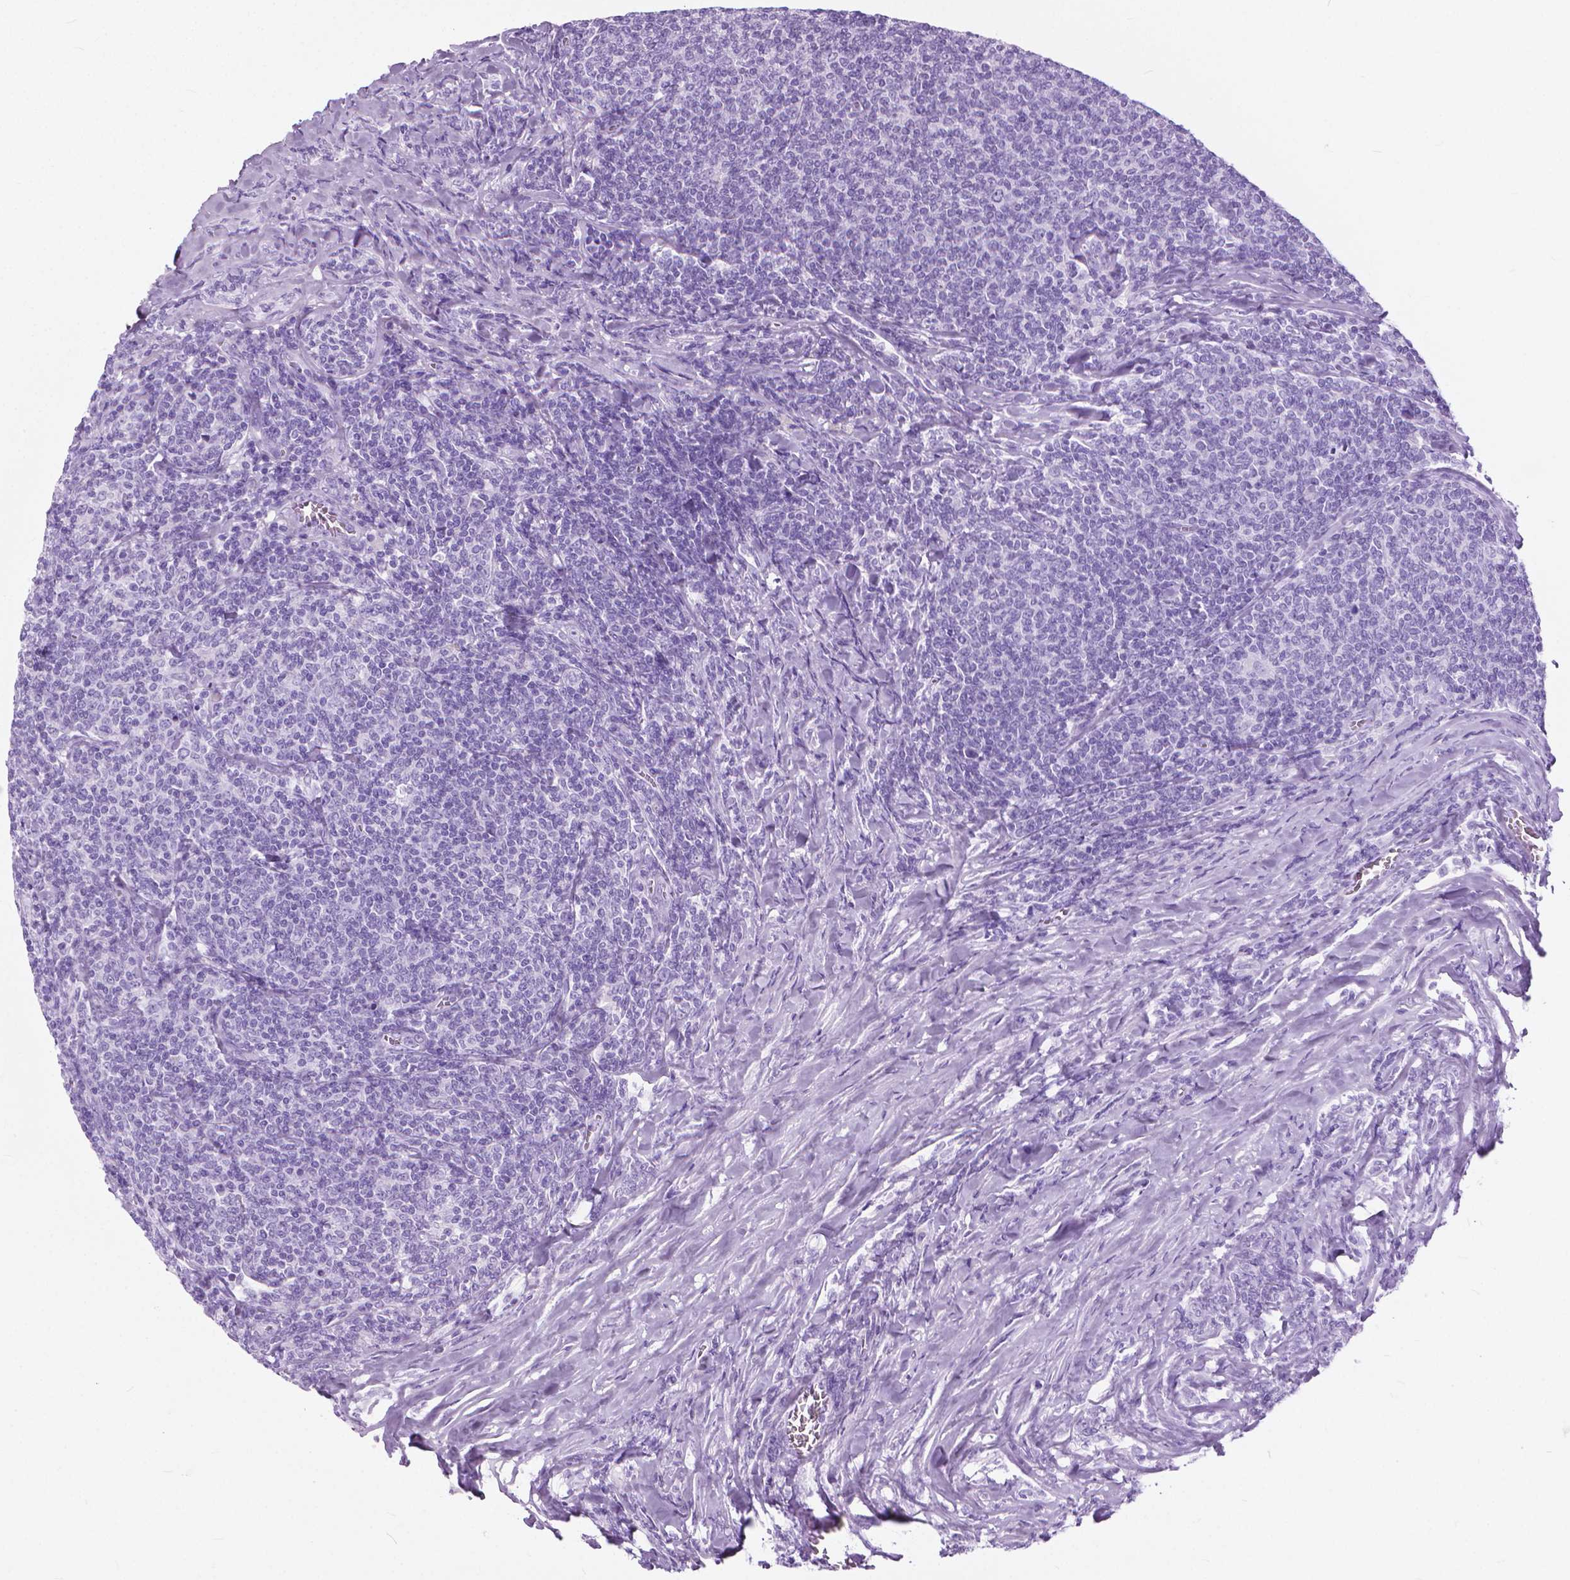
{"staining": {"intensity": "negative", "quantity": "none", "location": "none"}, "tissue": "lymphoma", "cell_type": "Tumor cells", "image_type": "cancer", "snomed": [{"axis": "morphology", "description": "Malignant lymphoma, non-Hodgkin's type, Low grade"}, {"axis": "topography", "description": "Lymph node"}], "caption": "Immunohistochemical staining of human lymphoma shows no significant positivity in tumor cells.", "gene": "HTR2B", "patient": {"sex": "male", "age": 52}}